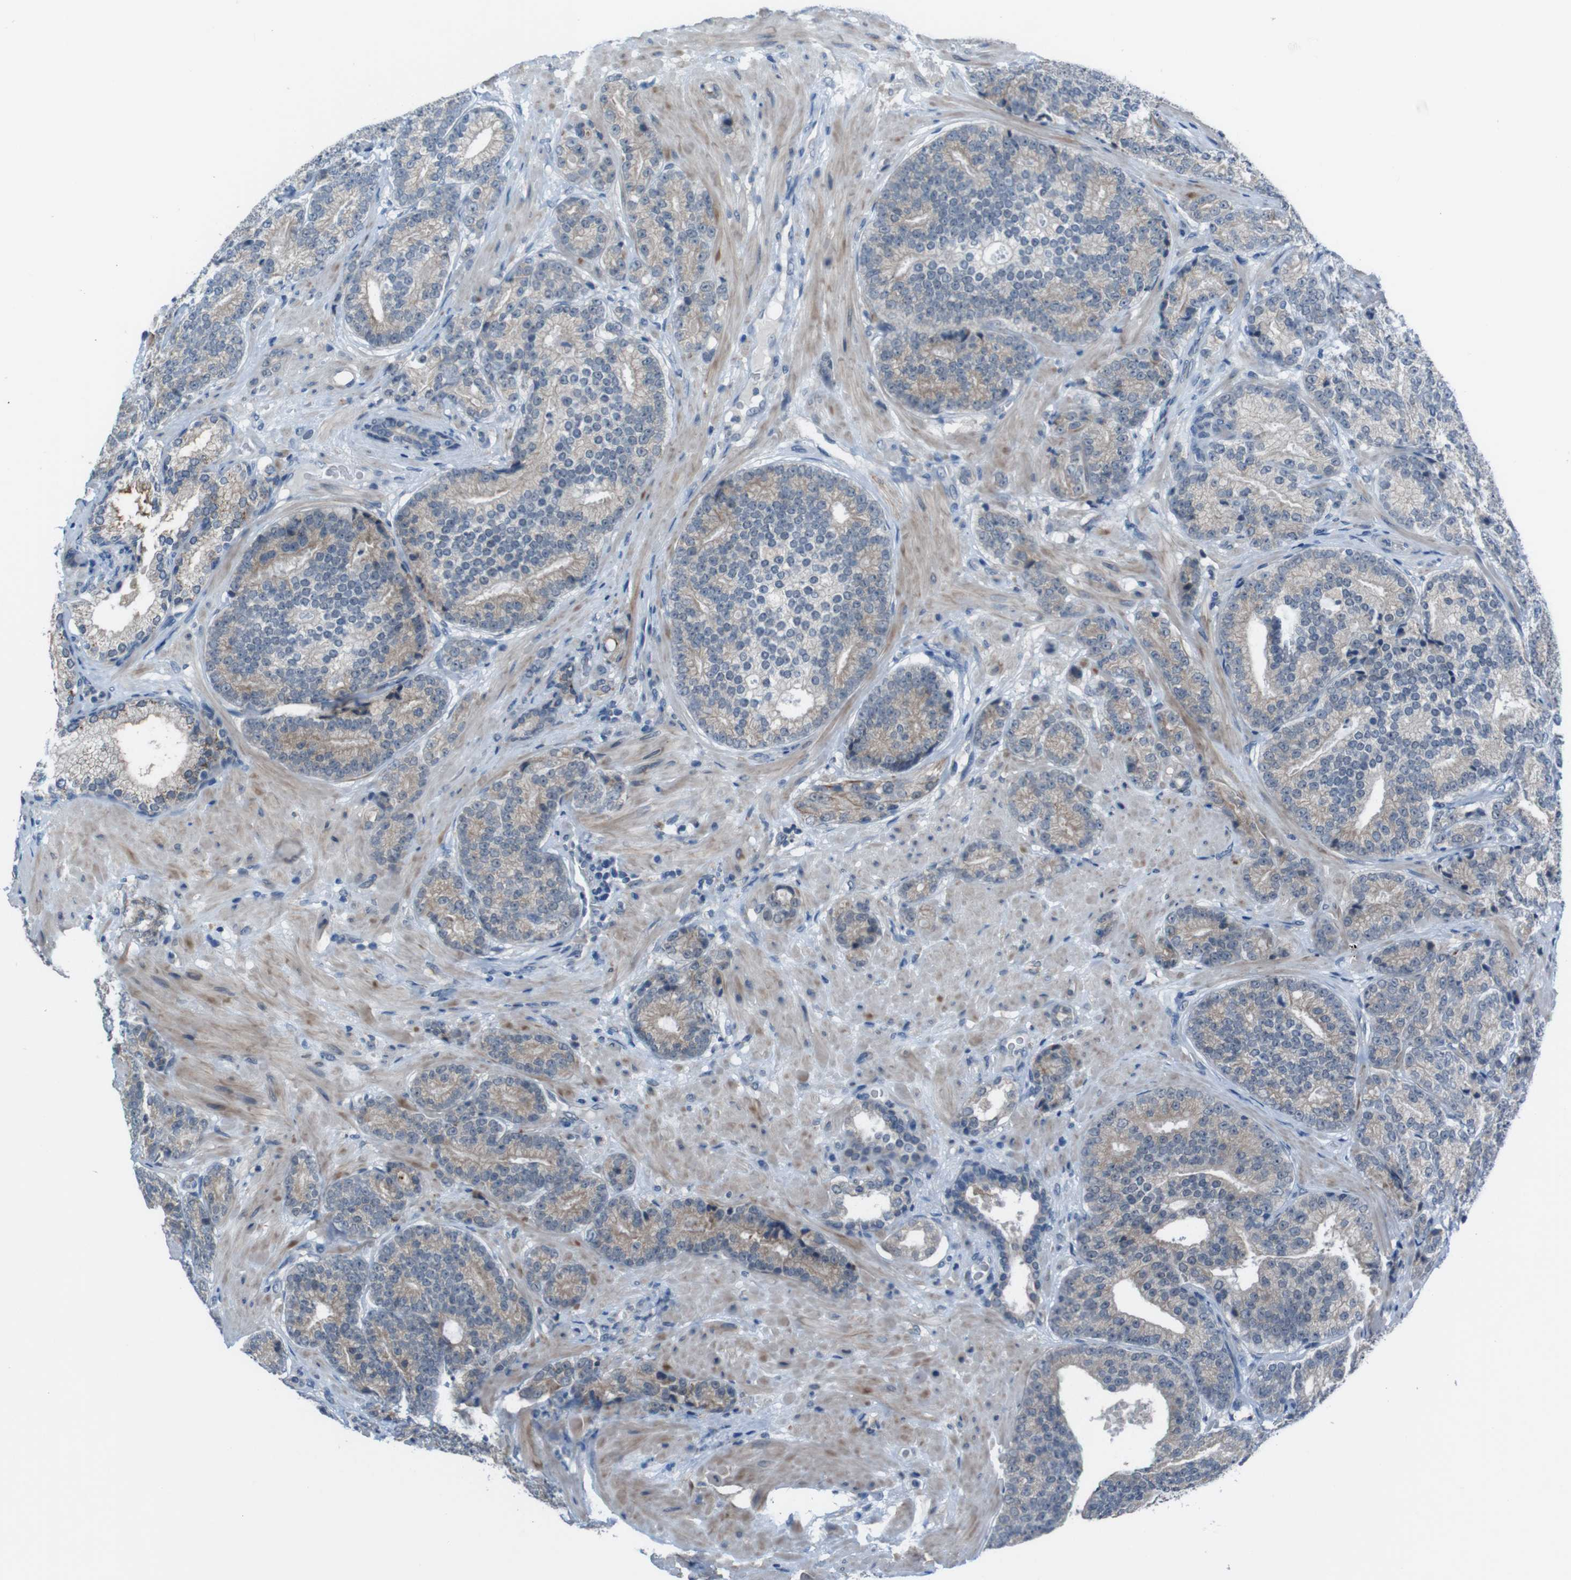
{"staining": {"intensity": "weak", "quantity": "<25%", "location": "cytoplasmic/membranous"}, "tissue": "prostate cancer", "cell_type": "Tumor cells", "image_type": "cancer", "snomed": [{"axis": "morphology", "description": "Adenocarcinoma, High grade"}, {"axis": "topography", "description": "Prostate"}], "caption": "Adenocarcinoma (high-grade) (prostate) was stained to show a protein in brown. There is no significant staining in tumor cells.", "gene": "CDH22", "patient": {"sex": "male", "age": 61}}